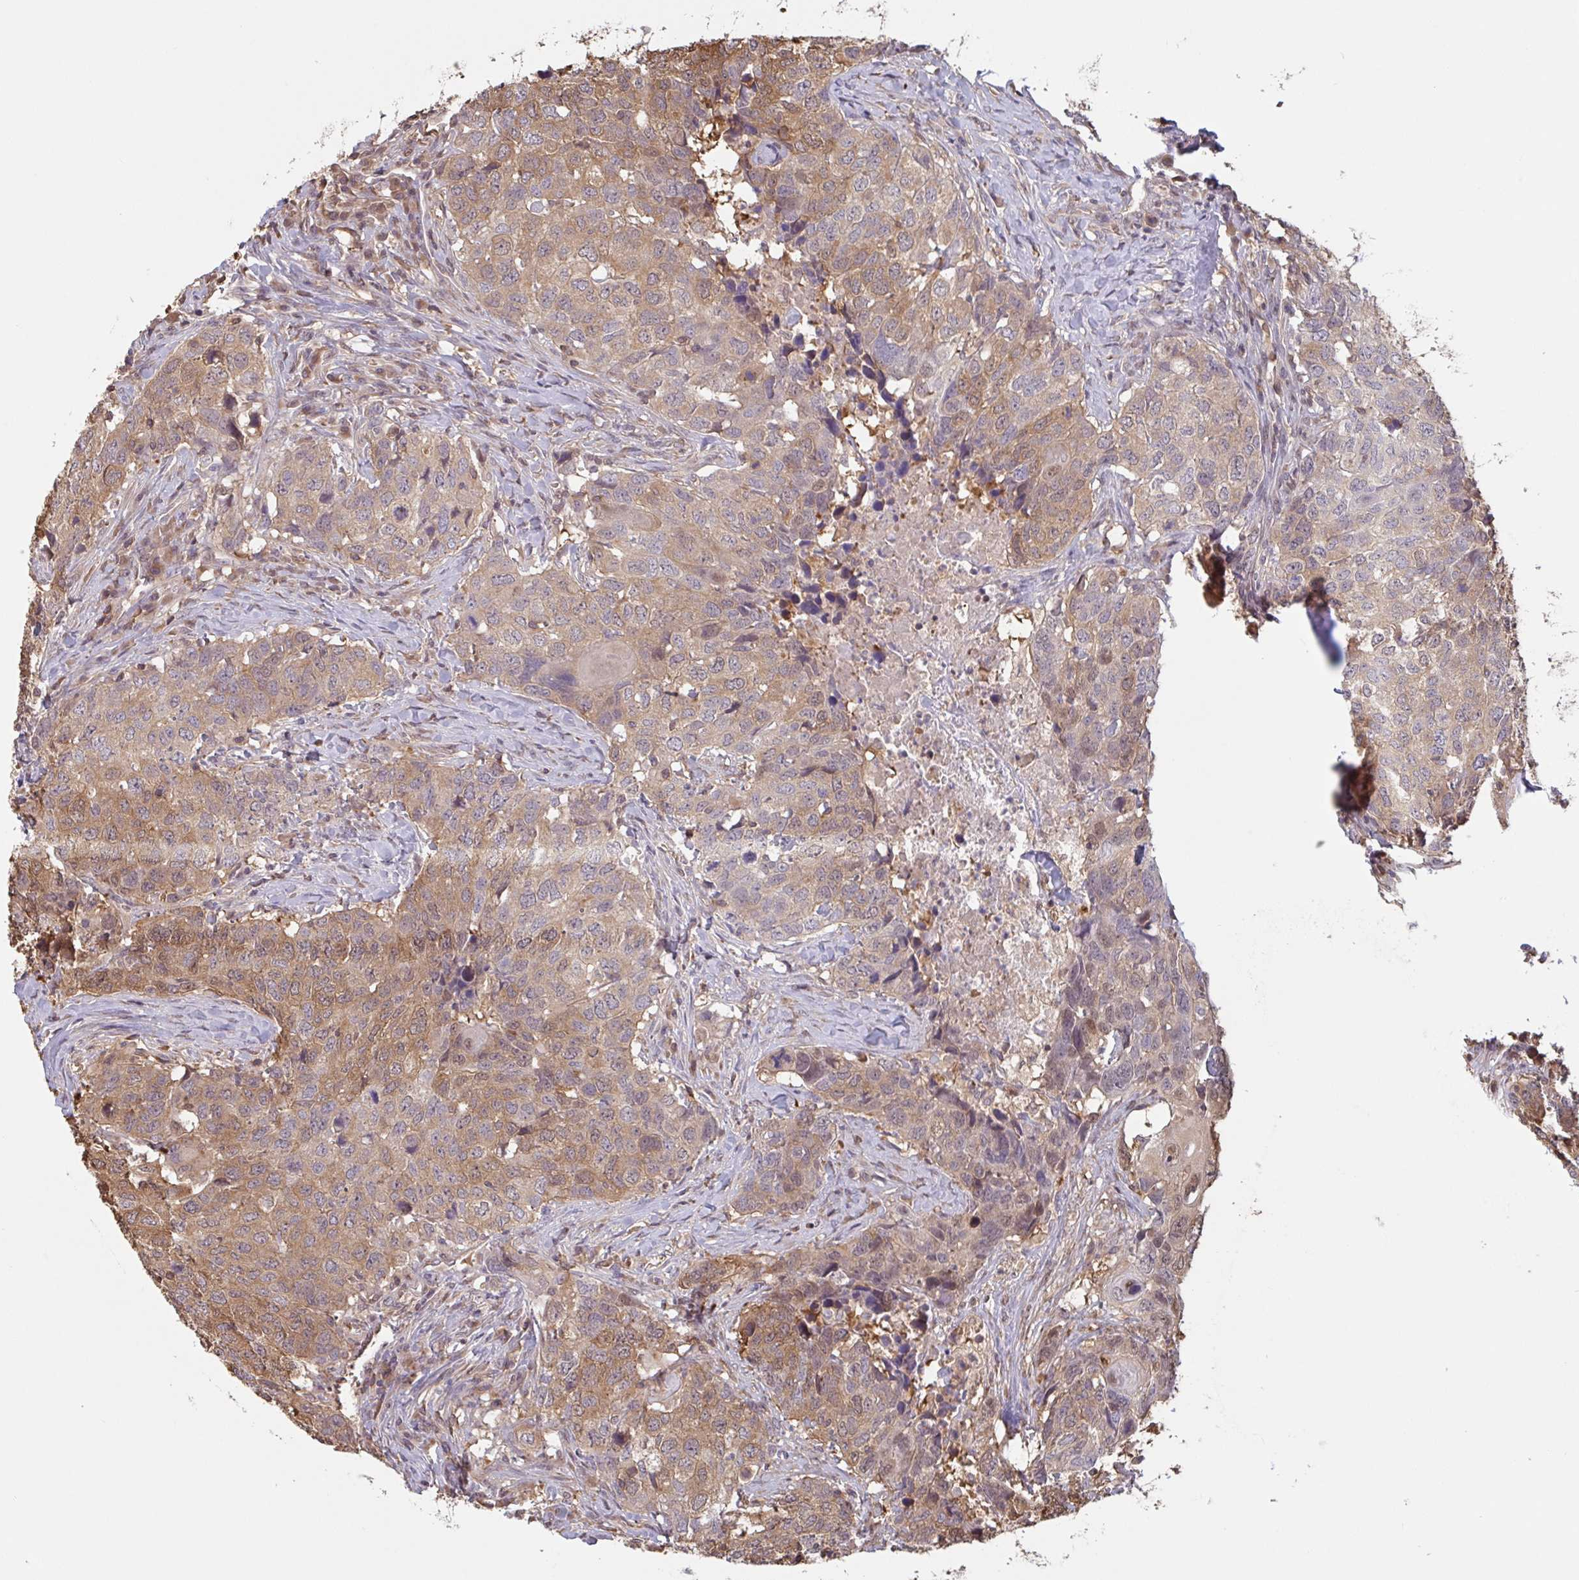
{"staining": {"intensity": "moderate", "quantity": ">75%", "location": "cytoplasmic/membranous,nuclear"}, "tissue": "head and neck cancer", "cell_type": "Tumor cells", "image_type": "cancer", "snomed": [{"axis": "morphology", "description": "Normal tissue, NOS"}, {"axis": "morphology", "description": "Squamous cell carcinoma, NOS"}, {"axis": "topography", "description": "Skeletal muscle"}, {"axis": "topography", "description": "Vascular tissue"}, {"axis": "topography", "description": "Peripheral nerve tissue"}, {"axis": "topography", "description": "Head-Neck"}], "caption": "Immunohistochemical staining of human head and neck cancer shows moderate cytoplasmic/membranous and nuclear protein positivity in approximately >75% of tumor cells. The staining was performed using DAB to visualize the protein expression in brown, while the nuclei were stained in blue with hematoxylin (Magnification: 20x).", "gene": "OTOP2", "patient": {"sex": "male", "age": 66}}